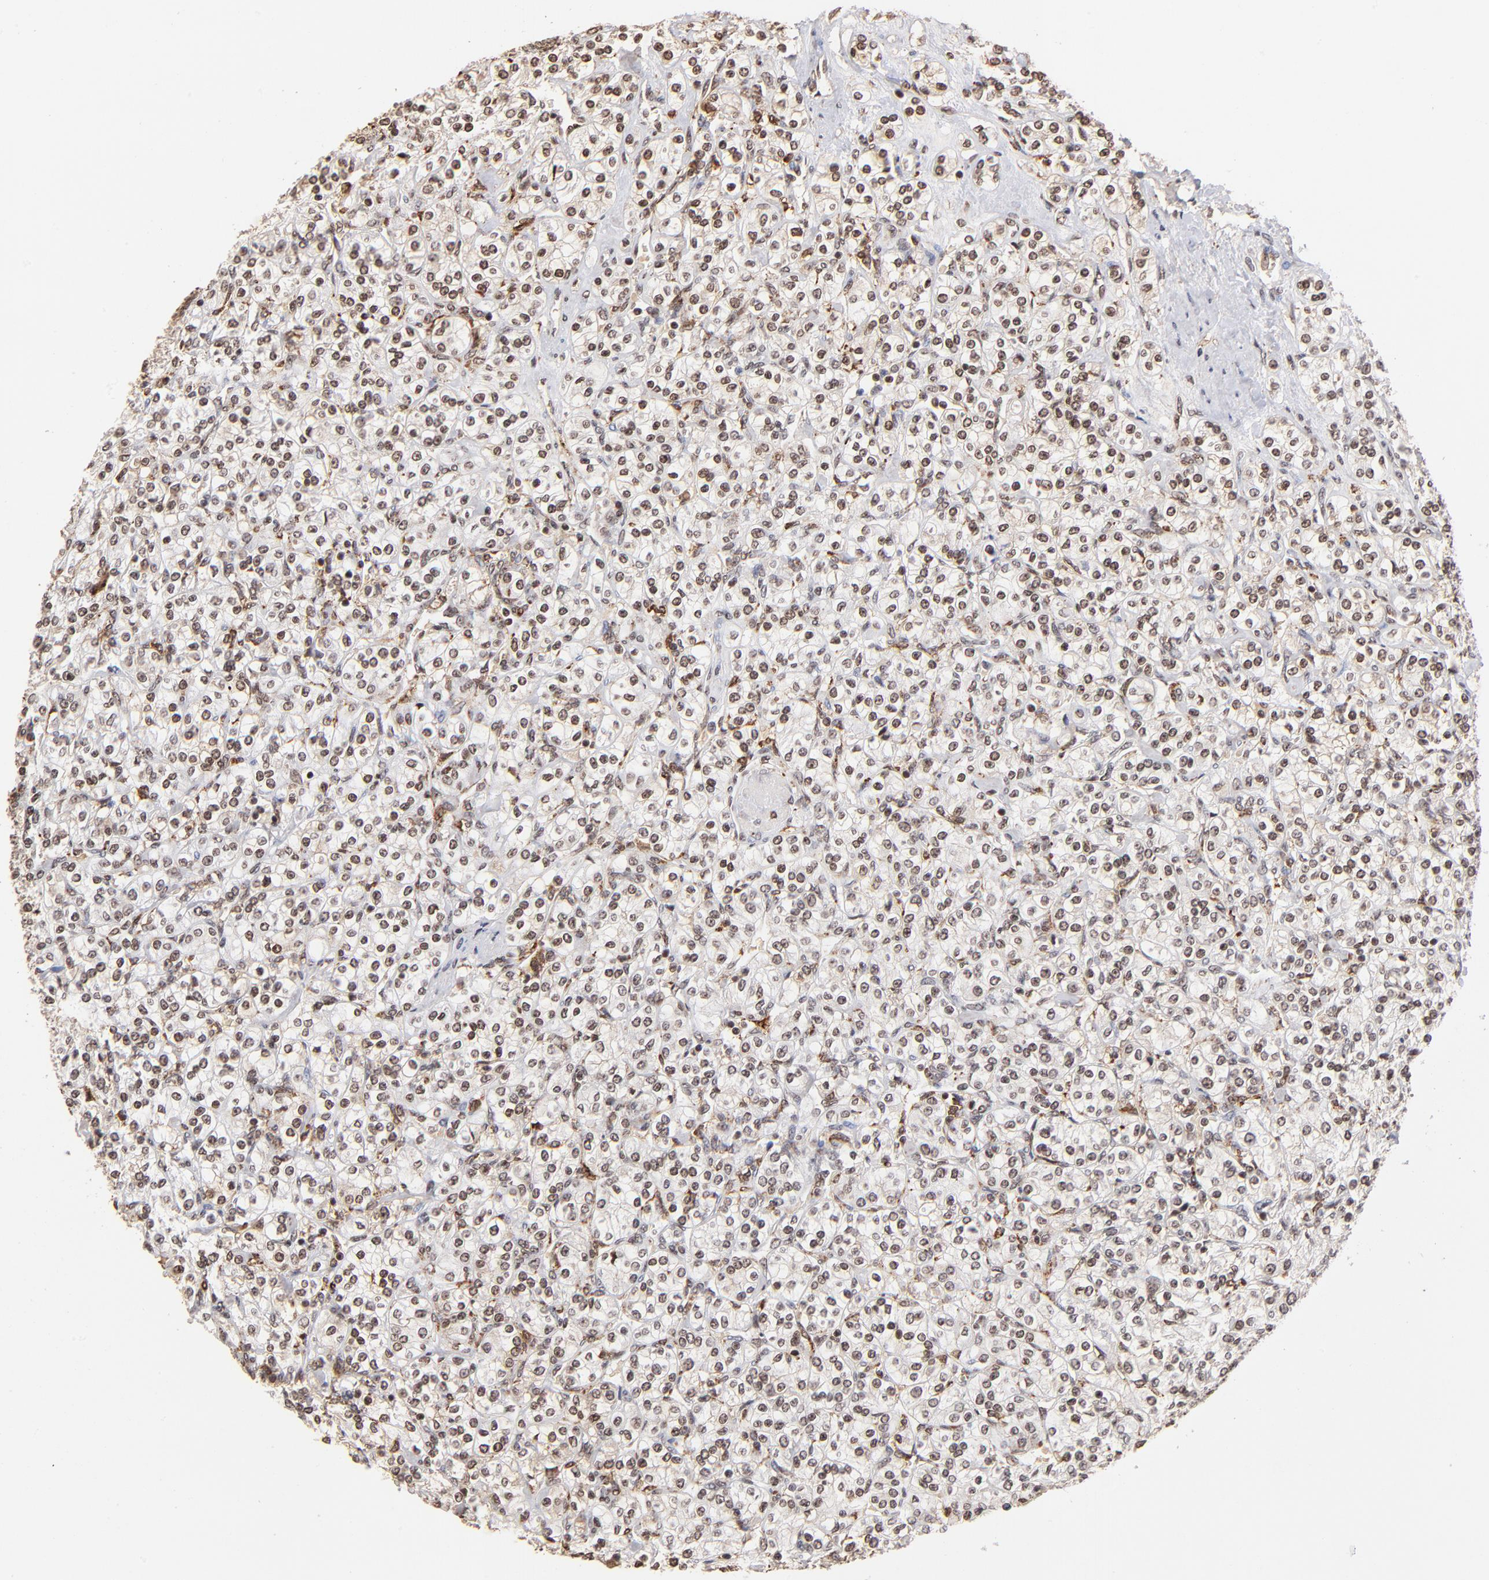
{"staining": {"intensity": "moderate", "quantity": ">75%", "location": "nuclear"}, "tissue": "renal cancer", "cell_type": "Tumor cells", "image_type": "cancer", "snomed": [{"axis": "morphology", "description": "Adenocarcinoma, NOS"}, {"axis": "topography", "description": "Kidney"}], "caption": "Approximately >75% of tumor cells in human renal adenocarcinoma display moderate nuclear protein positivity as visualized by brown immunohistochemical staining.", "gene": "ZNF146", "patient": {"sex": "male", "age": 77}}